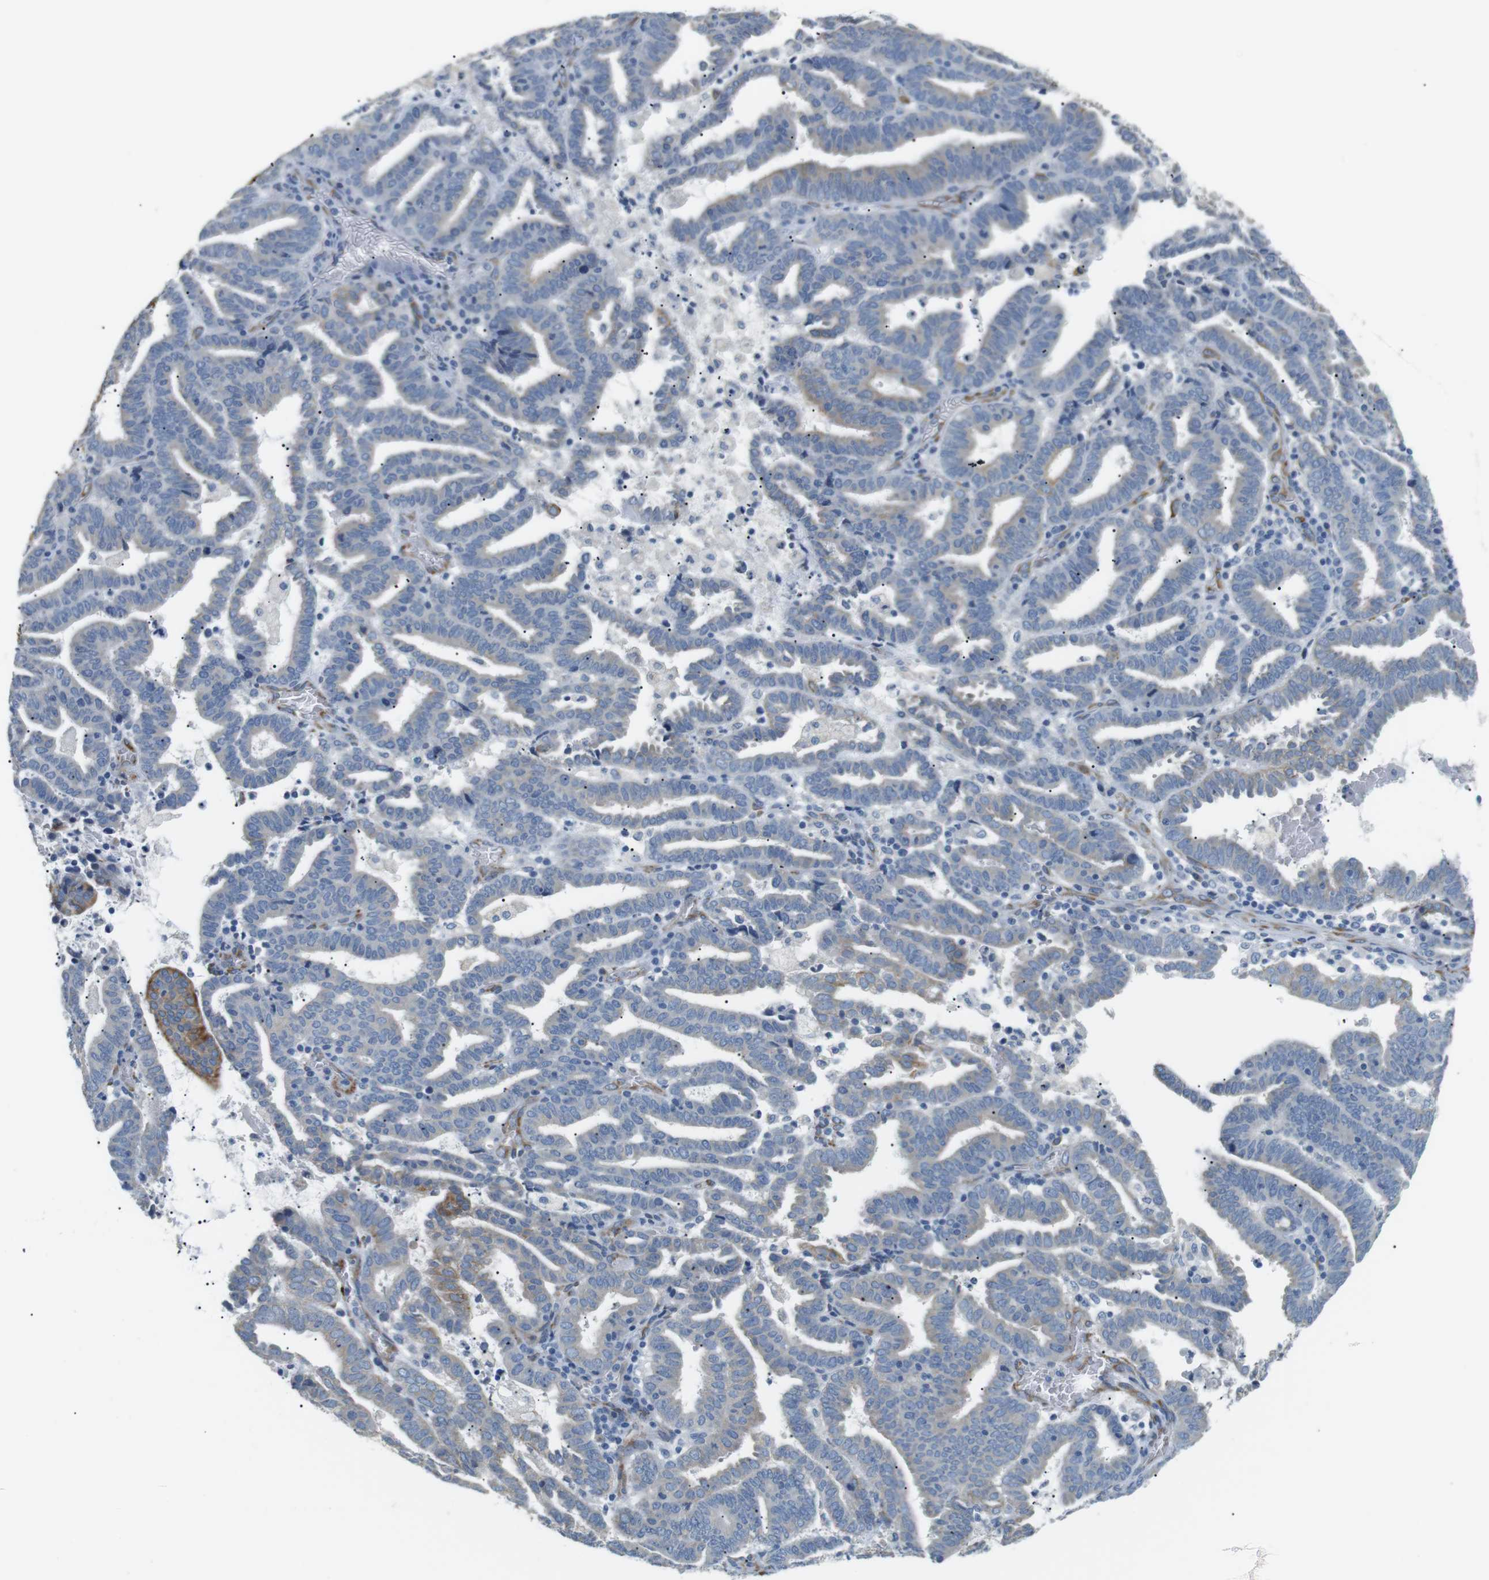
{"staining": {"intensity": "weak", "quantity": "<25%", "location": "cytoplasmic/membranous"}, "tissue": "endometrial cancer", "cell_type": "Tumor cells", "image_type": "cancer", "snomed": [{"axis": "morphology", "description": "Adenocarcinoma, NOS"}, {"axis": "topography", "description": "Uterus"}], "caption": "High power microscopy photomicrograph of an IHC micrograph of adenocarcinoma (endometrial), revealing no significant expression in tumor cells.", "gene": "UNC5CL", "patient": {"sex": "female", "age": 83}}